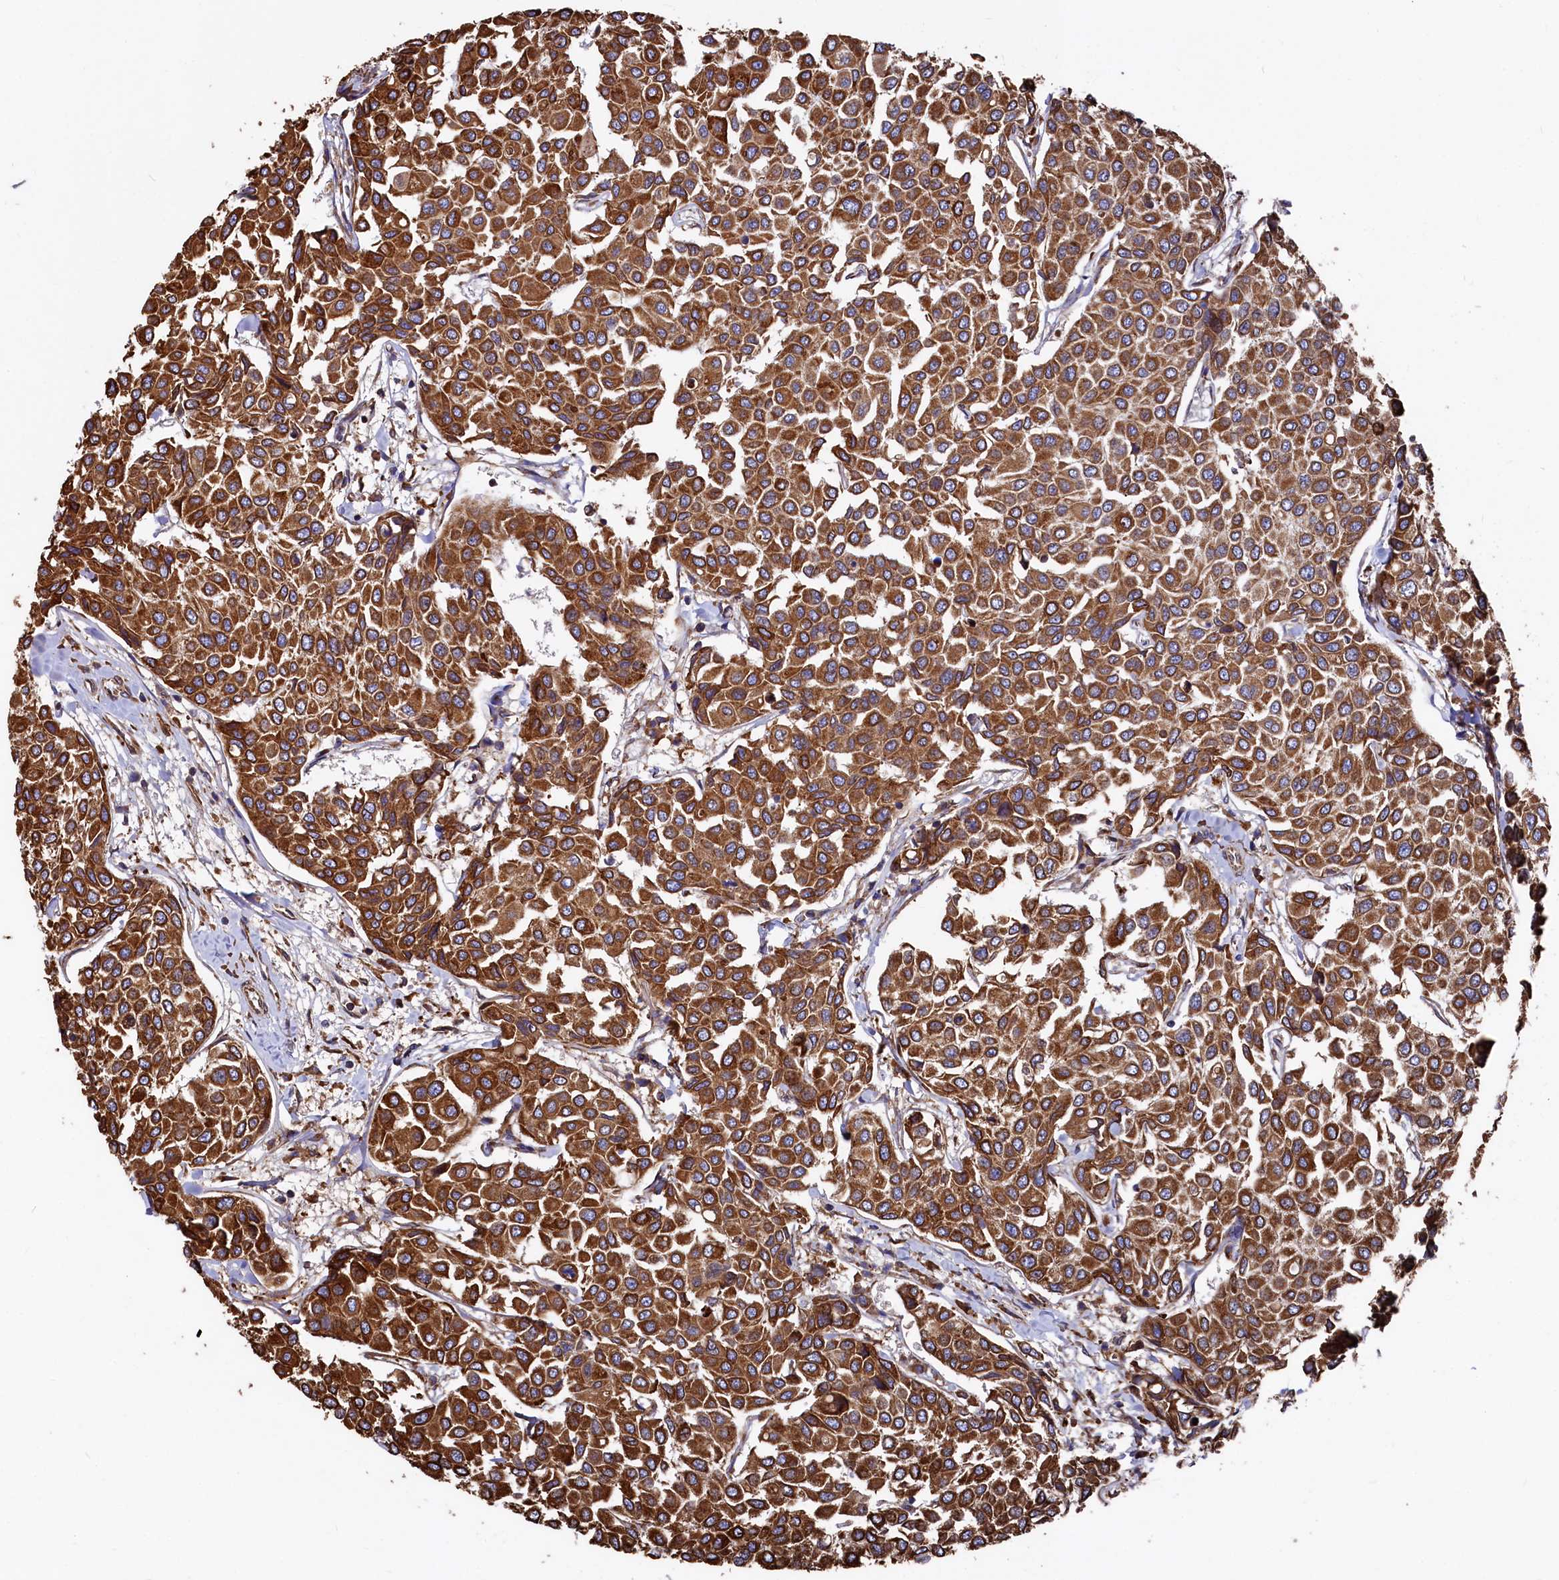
{"staining": {"intensity": "strong", "quantity": ">75%", "location": "cytoplasmic/membranous"}, "tissue": "breast cancer", "cell_type": "Tumor cells", "image_type": "cancer", "snomed": [{"axis": "morphology", "description": "Duct carcinoma"}, {"axis": "topography", "description": "Breast"}], "caption": "Protein expression analysis of human breast cancer reveals strong cytoplasmic/membranous expression in approximately >75% of tumor cells.", "gene": "NEURL1B", "patient": {"sex": "female", "age": 55}}